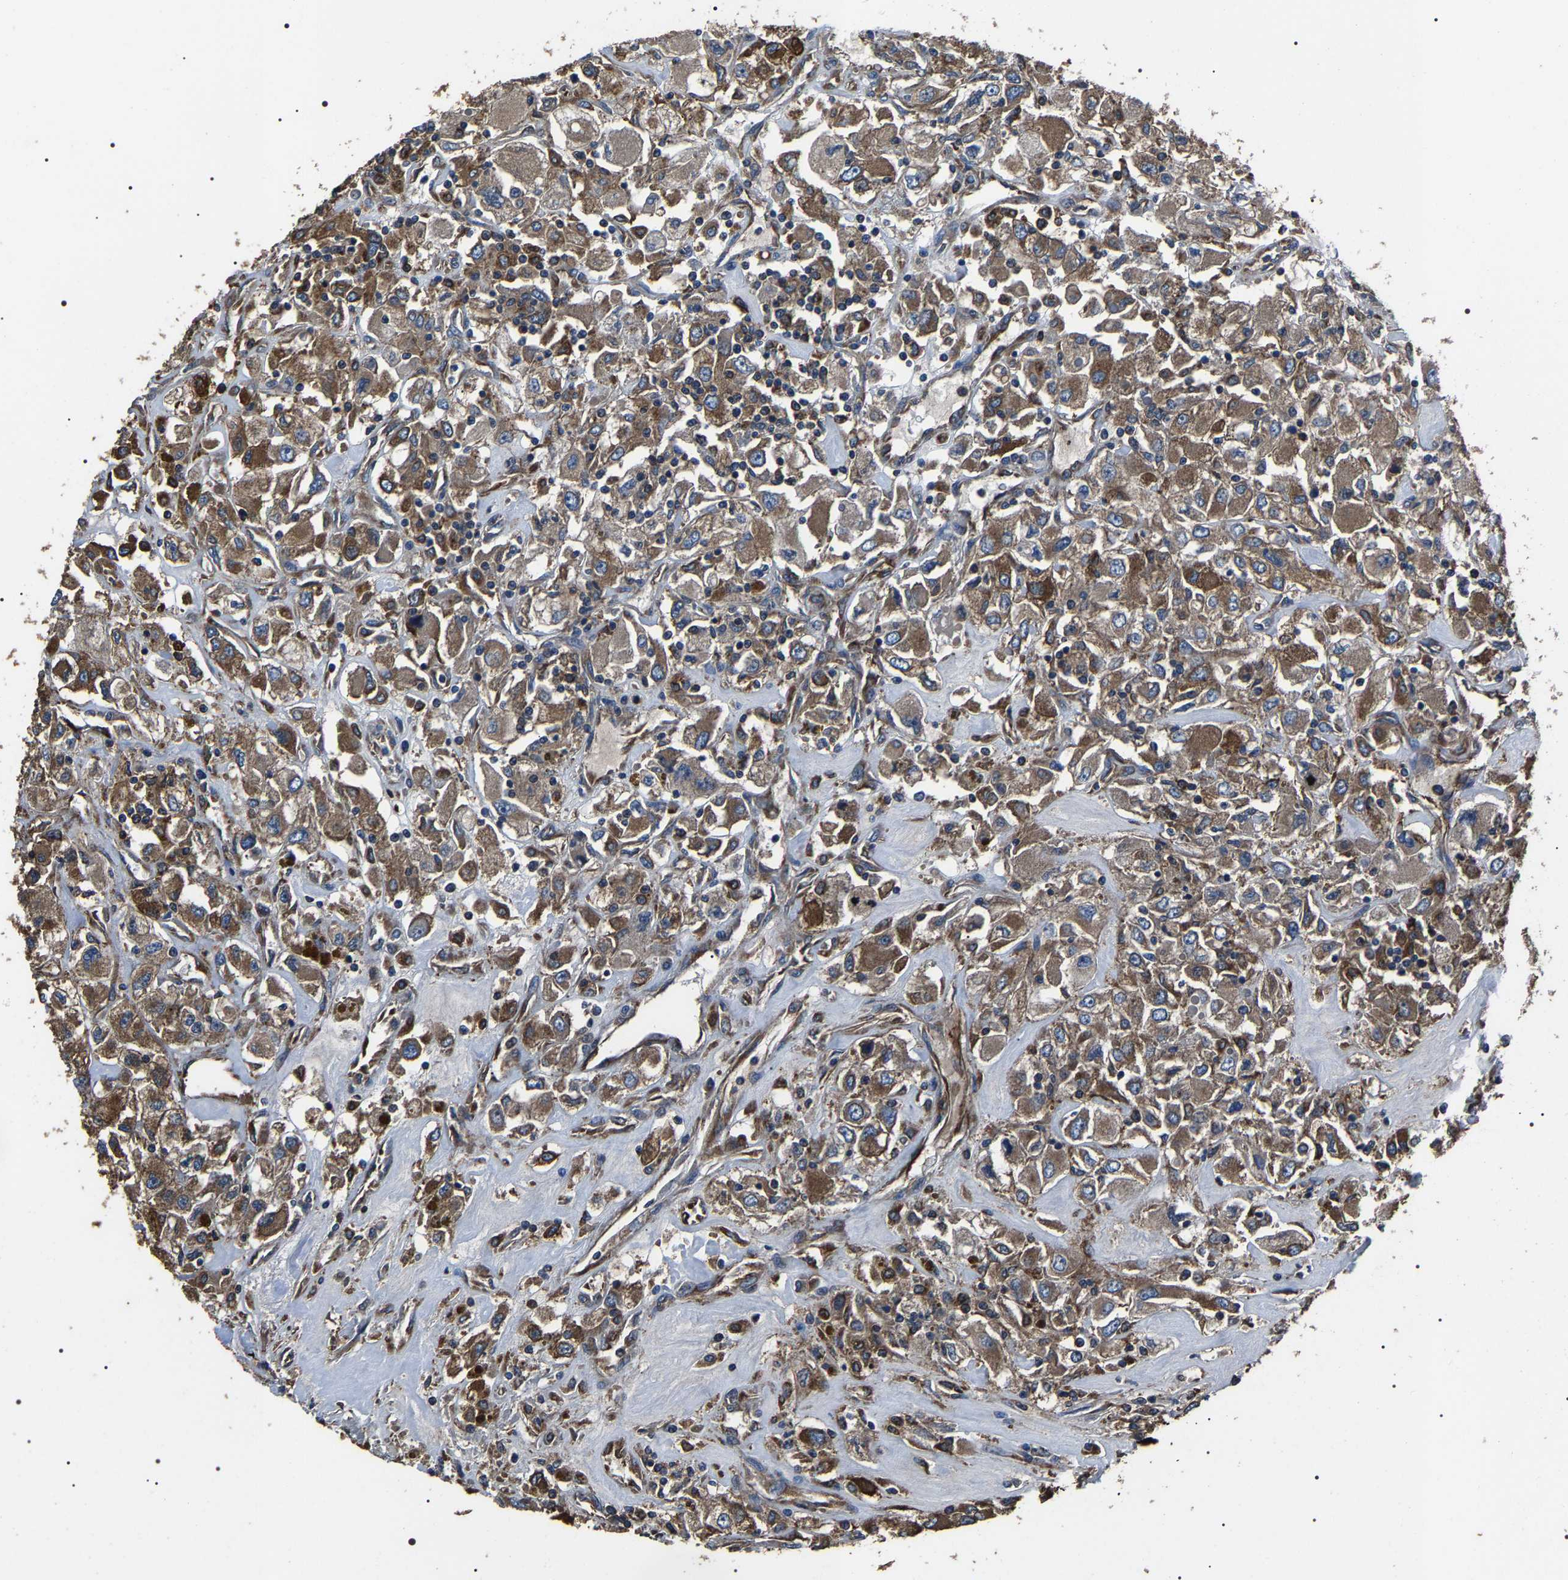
{"staining": {"intensity": "moderate", "quantity": ">75%", "location": "cytoplasmic/membranous"}, "tissue": "renal cancer", "cell_type": "Tumor cells", "image_type": "cancer", "snomed": [{"axis": "morphology", "description": "Adenocarcinoma, NOS"}, {"axis": "topography", "description": "Kidney"}], "caption": "Renal adenocarcinoma stained with a protein marker reveals moderate staining in tumor cells.", "gene": "HSCB", "patient": {"sex": "female", "age": 52}}